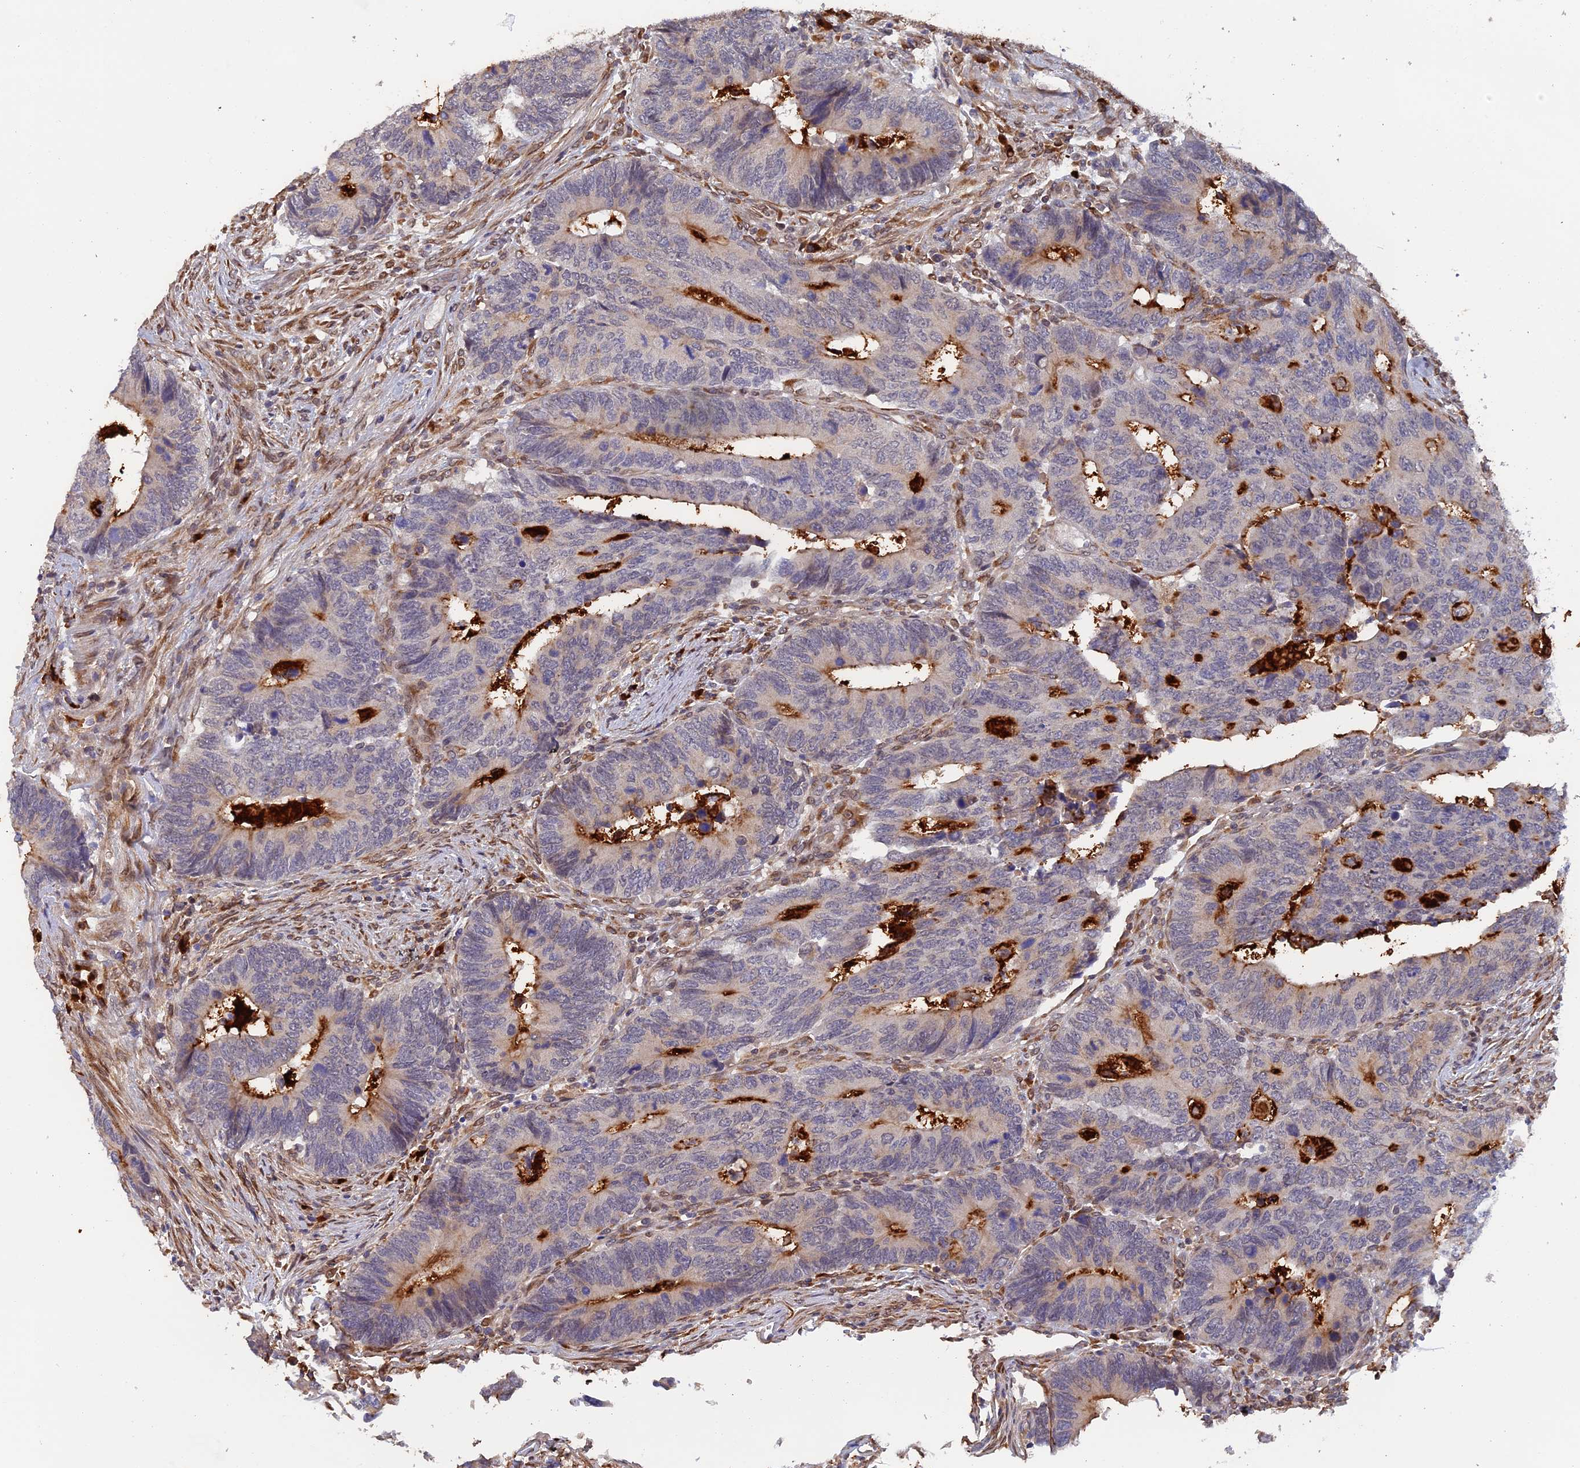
{"staining": {"intensity": "weak", "quantity": "<25%", "location": "cytoplasmic/membranous"}, "tissue": "colorectal cancer", "cell_type": "Tumor cells", "image_type": "cancer", "snomed": [{"axis": "morphology", "description": "Adenocarcinoma, NOS"}, {"axis": "topography", "description": "Colon"}], "caption": "This is a image of immunohistochemistry staining of colorectal cancer (adenocarcinoma), which shows no positivity in tumor cells.", "gene": "SNX17", "patient": {"sex": "male", "age": 87}}